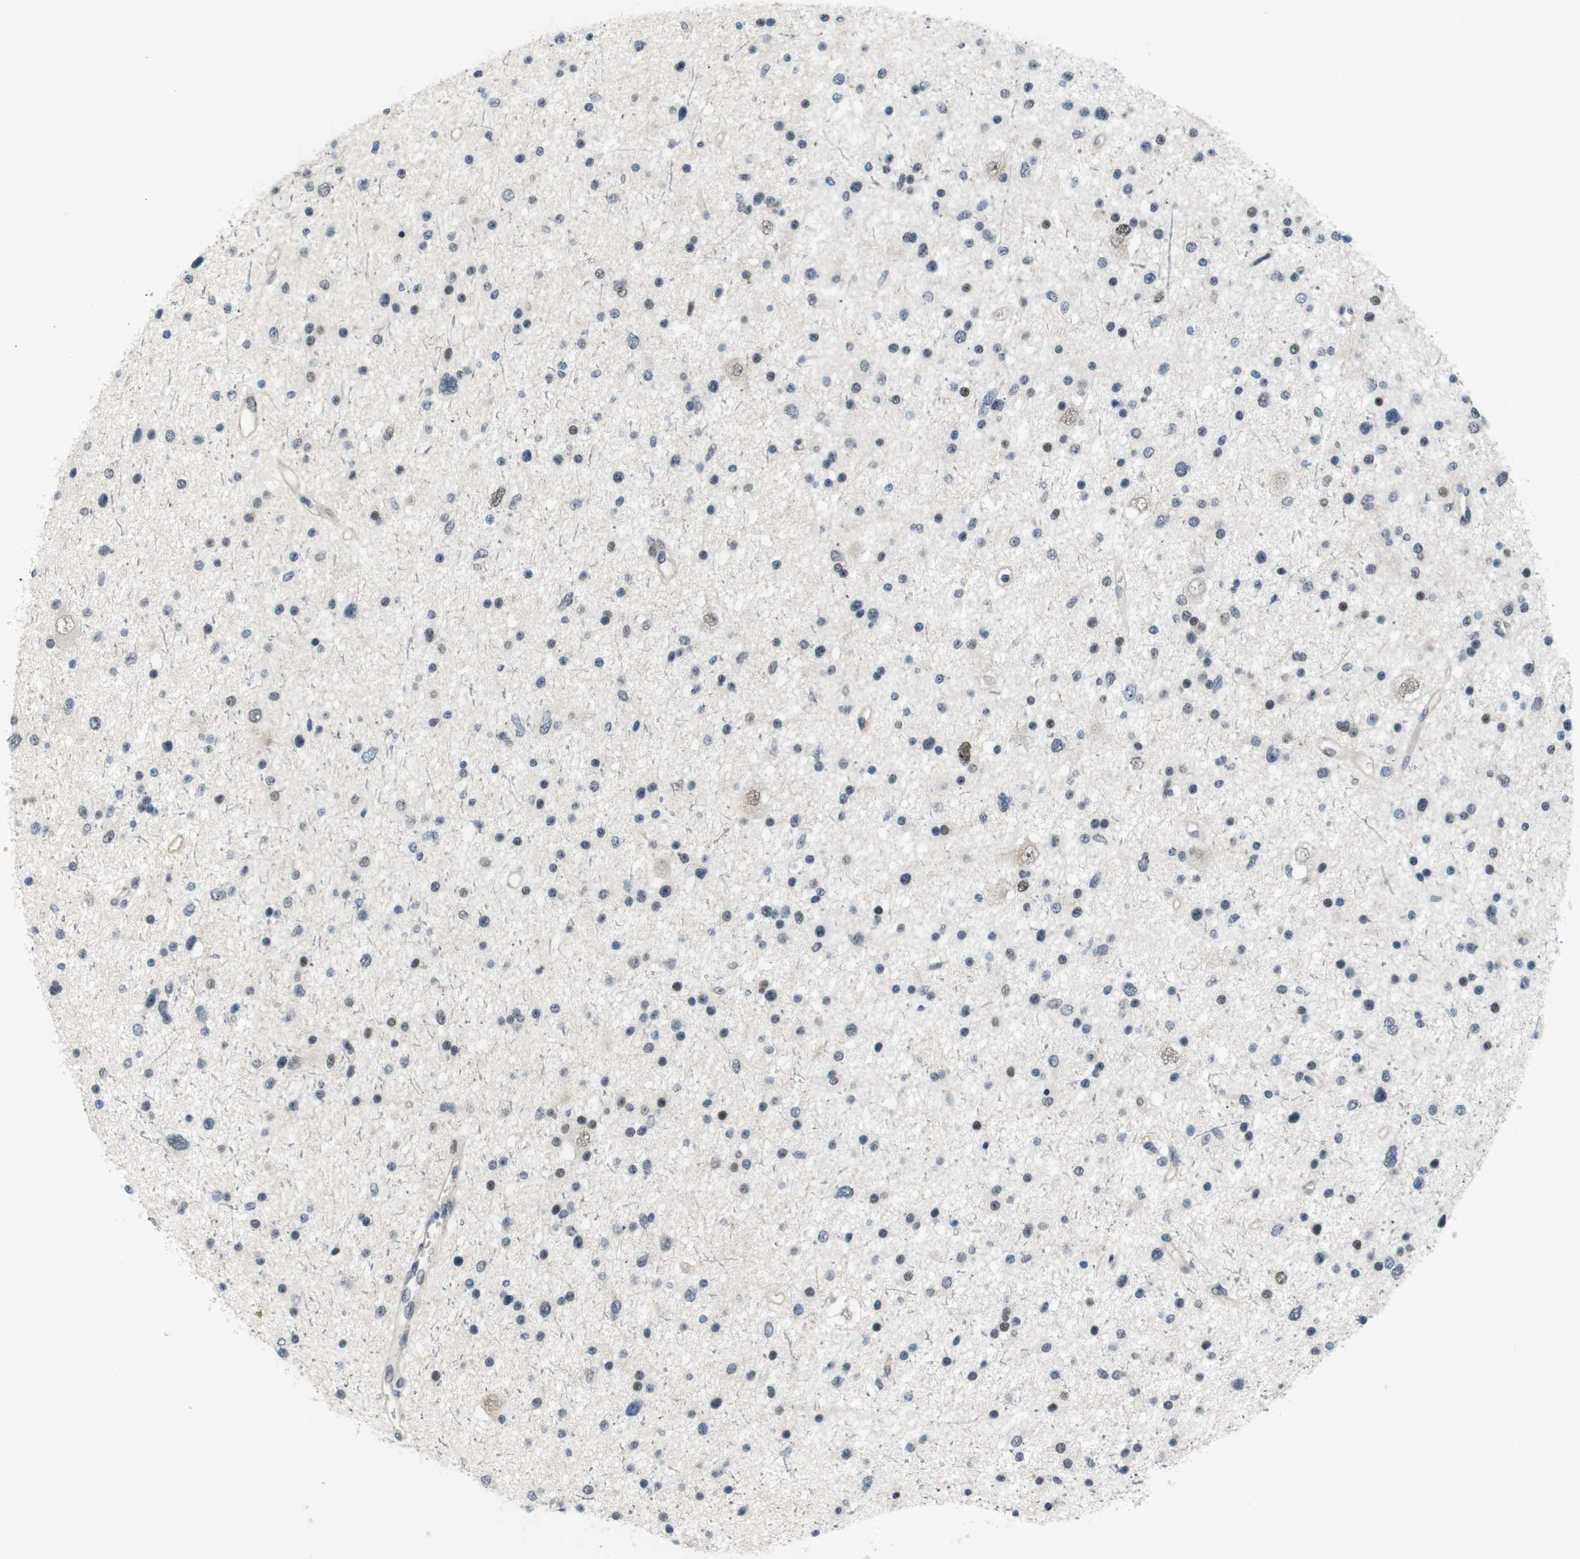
{"staining": {"intensity": "negative", "quantity": "none", "location": "none"}, "tissue": "glioma", "cell_type": "Tumor cells", "image_type": "cancer", "snomed": [{"axis": "morphology", "description": "Glioma, malignant, Low grade"}, {"axis": "topography", "description": "Brain"}], "caption": "Low-grade glioma (malignant) was stained to show a protein in brown. There is no significant staining in tumor cells. (DAB (3,3'-diaminobenzidine) immunohistochemistry, high magnification).", "gene": "SMCO2", "patient": {"sex": "female", "age": 37}}